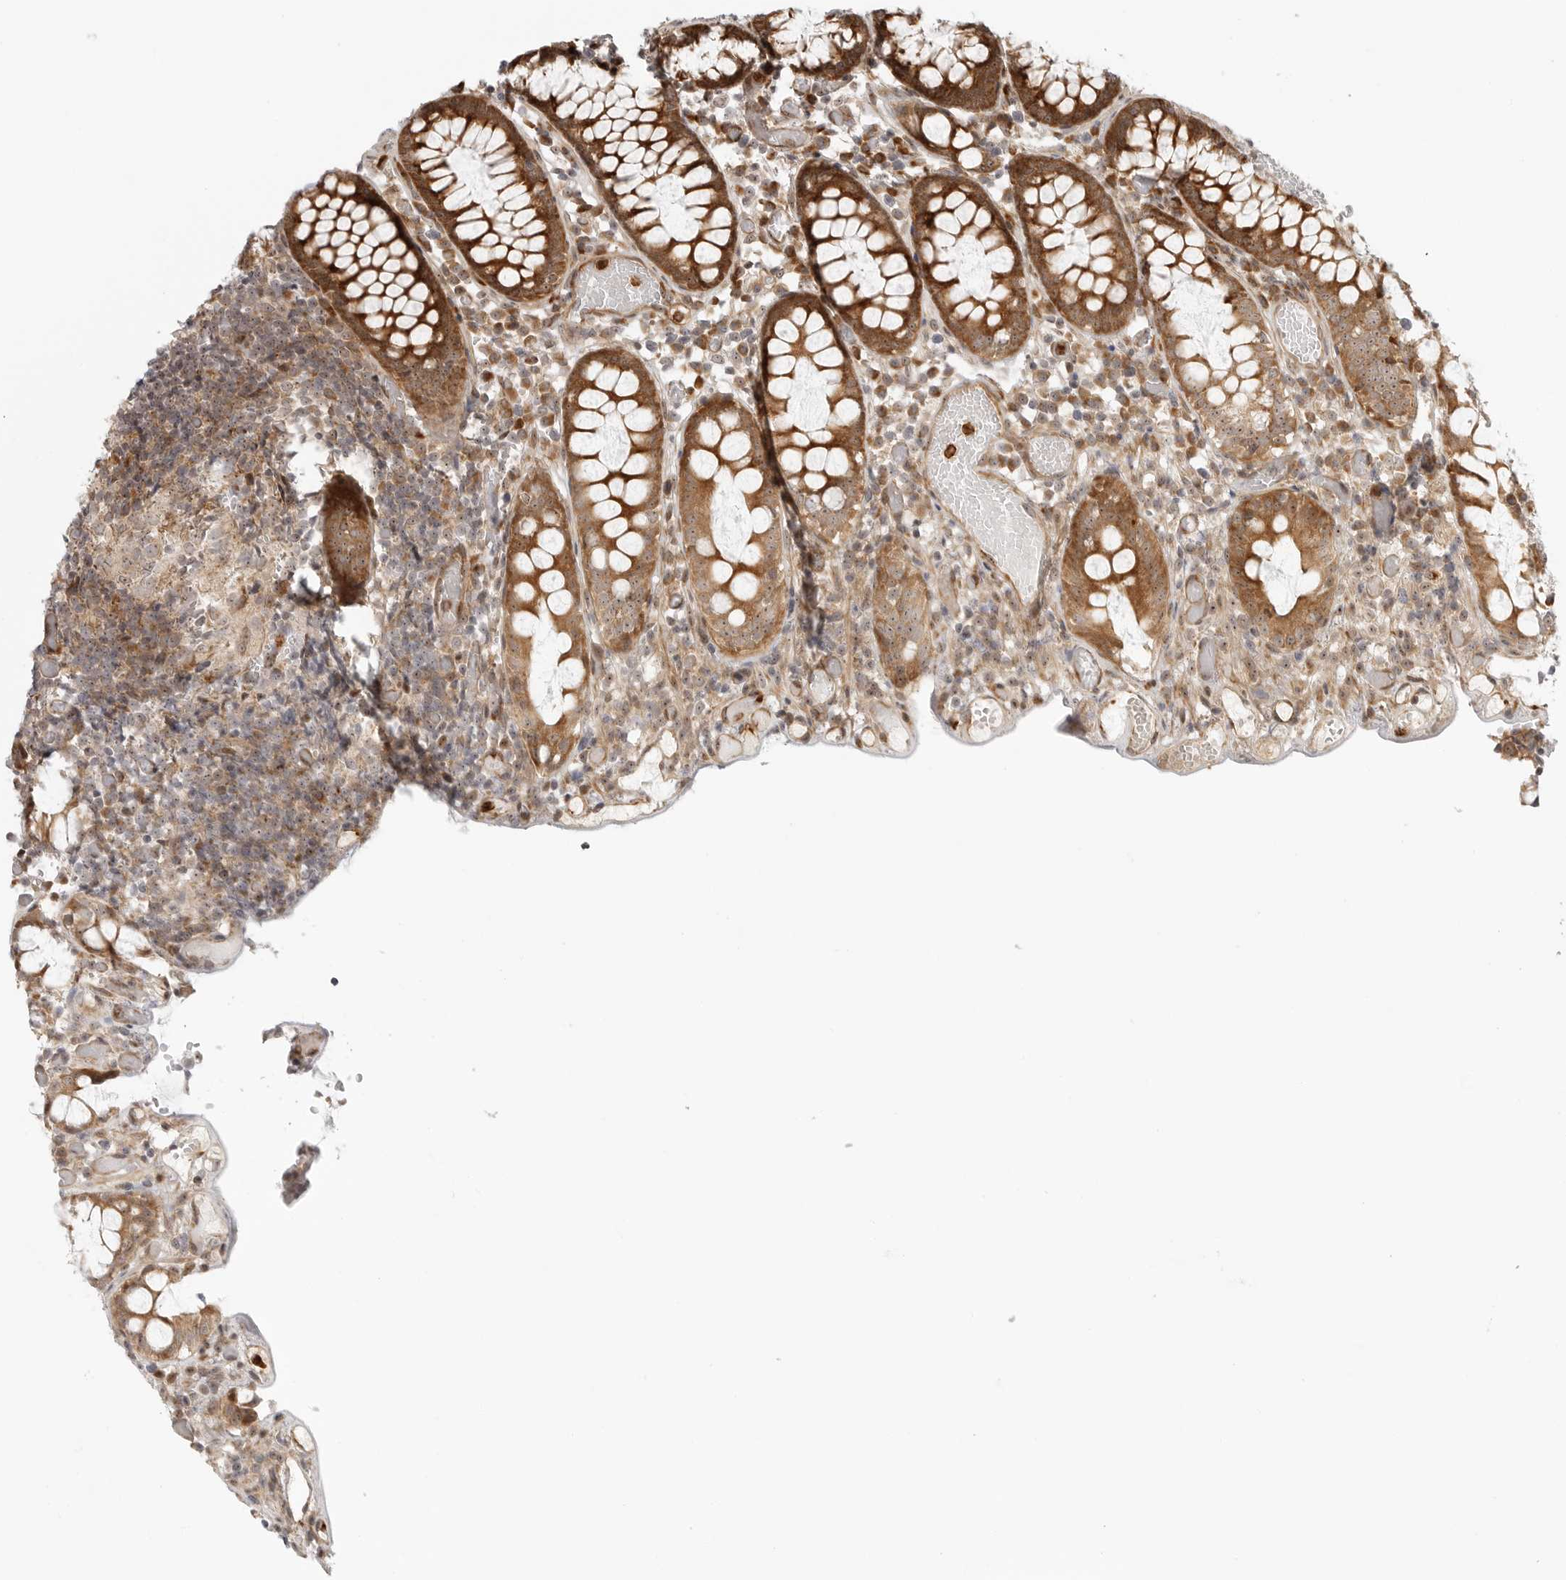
{"staining": {"intensity": "moderate", "quantity": ">75%", "location": "cytoplasmic/membranous"}, "tissue": "colon", "cell_type": "Endothelial cells", "image_type": "normal", "snomed": [{"axis": "morphology", "description": "Normal tissue, NOS"}, {"axis": "topography", "description": "Colon"}], "caption": "Colon stained with DAB (3,3'-diaminobenzidine) immunohistochemistry (IHC) reveals medium levels of moderate cytoplasmic/membranous staining in approximately >75% of endothelial cells. (brown staining indicates protein expression, while blue staining denotes nuclei).", "gene": "DSCC1", "patient": {"sex": "male", "age": 14}}